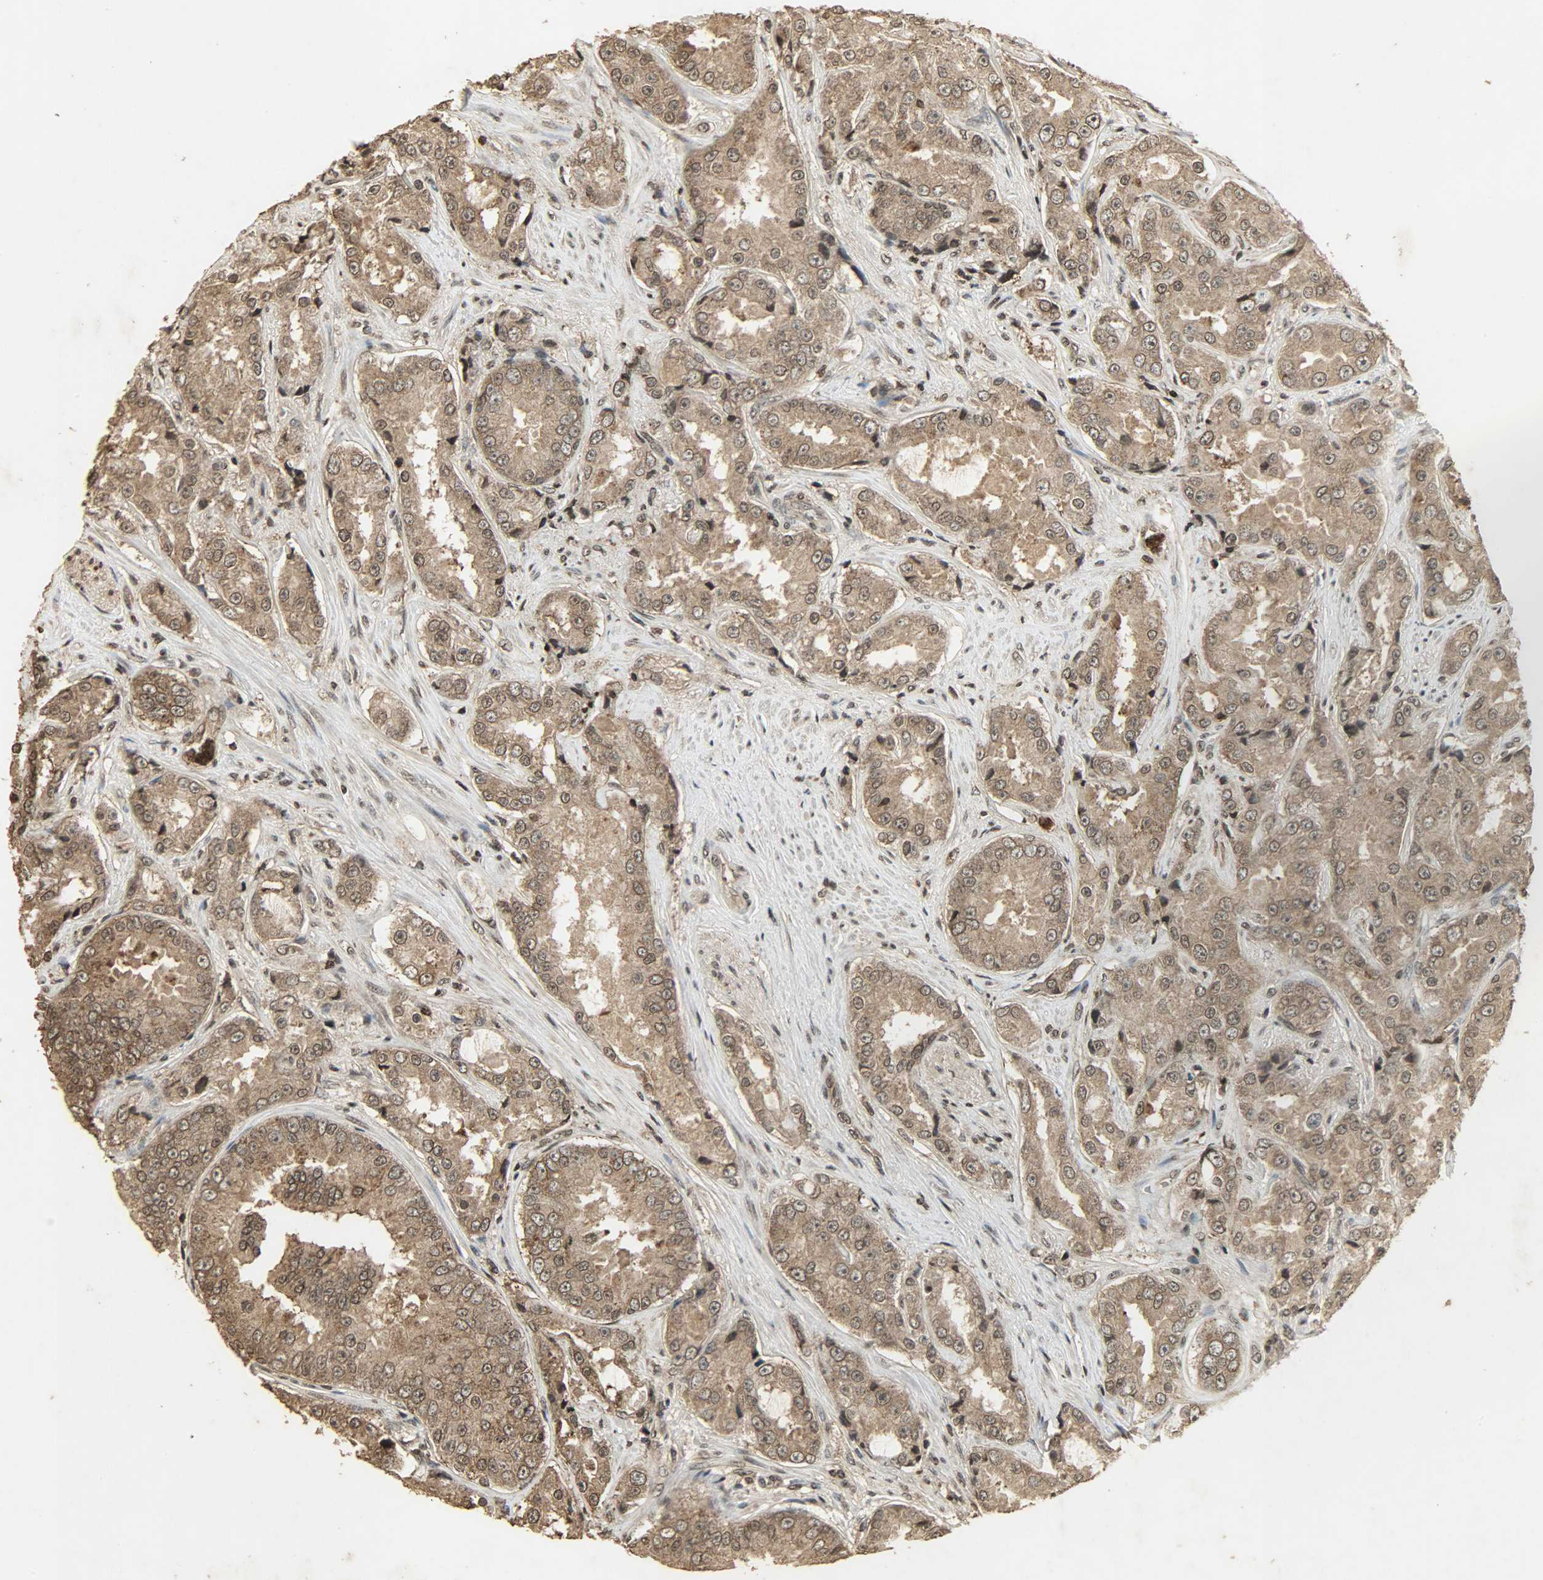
{"staining": {"intensity": "moderate", "quantity": ">75%", "location": "cytoplasmic/membranous,nuclear"}, "tissue": "prostate cancer", "cell_type": "Tumor cells", "image_type": "cancer", "snomed": [{"axis": "morphology", "description": "Adenocarcinoma, High grade"}, {"axis": "topography", "description": "Prostate"}], "caption": "Immunohistochemistry (IHC) of human prostate cancer (high-grade adenocarcinoma) exhibits medium levels of moderate cytoplasmic/membranous and nuclear staining in about >75% of tumor cells.", "gene": "PPP3R1", "patient": {"sex": "male", "age": 73}}